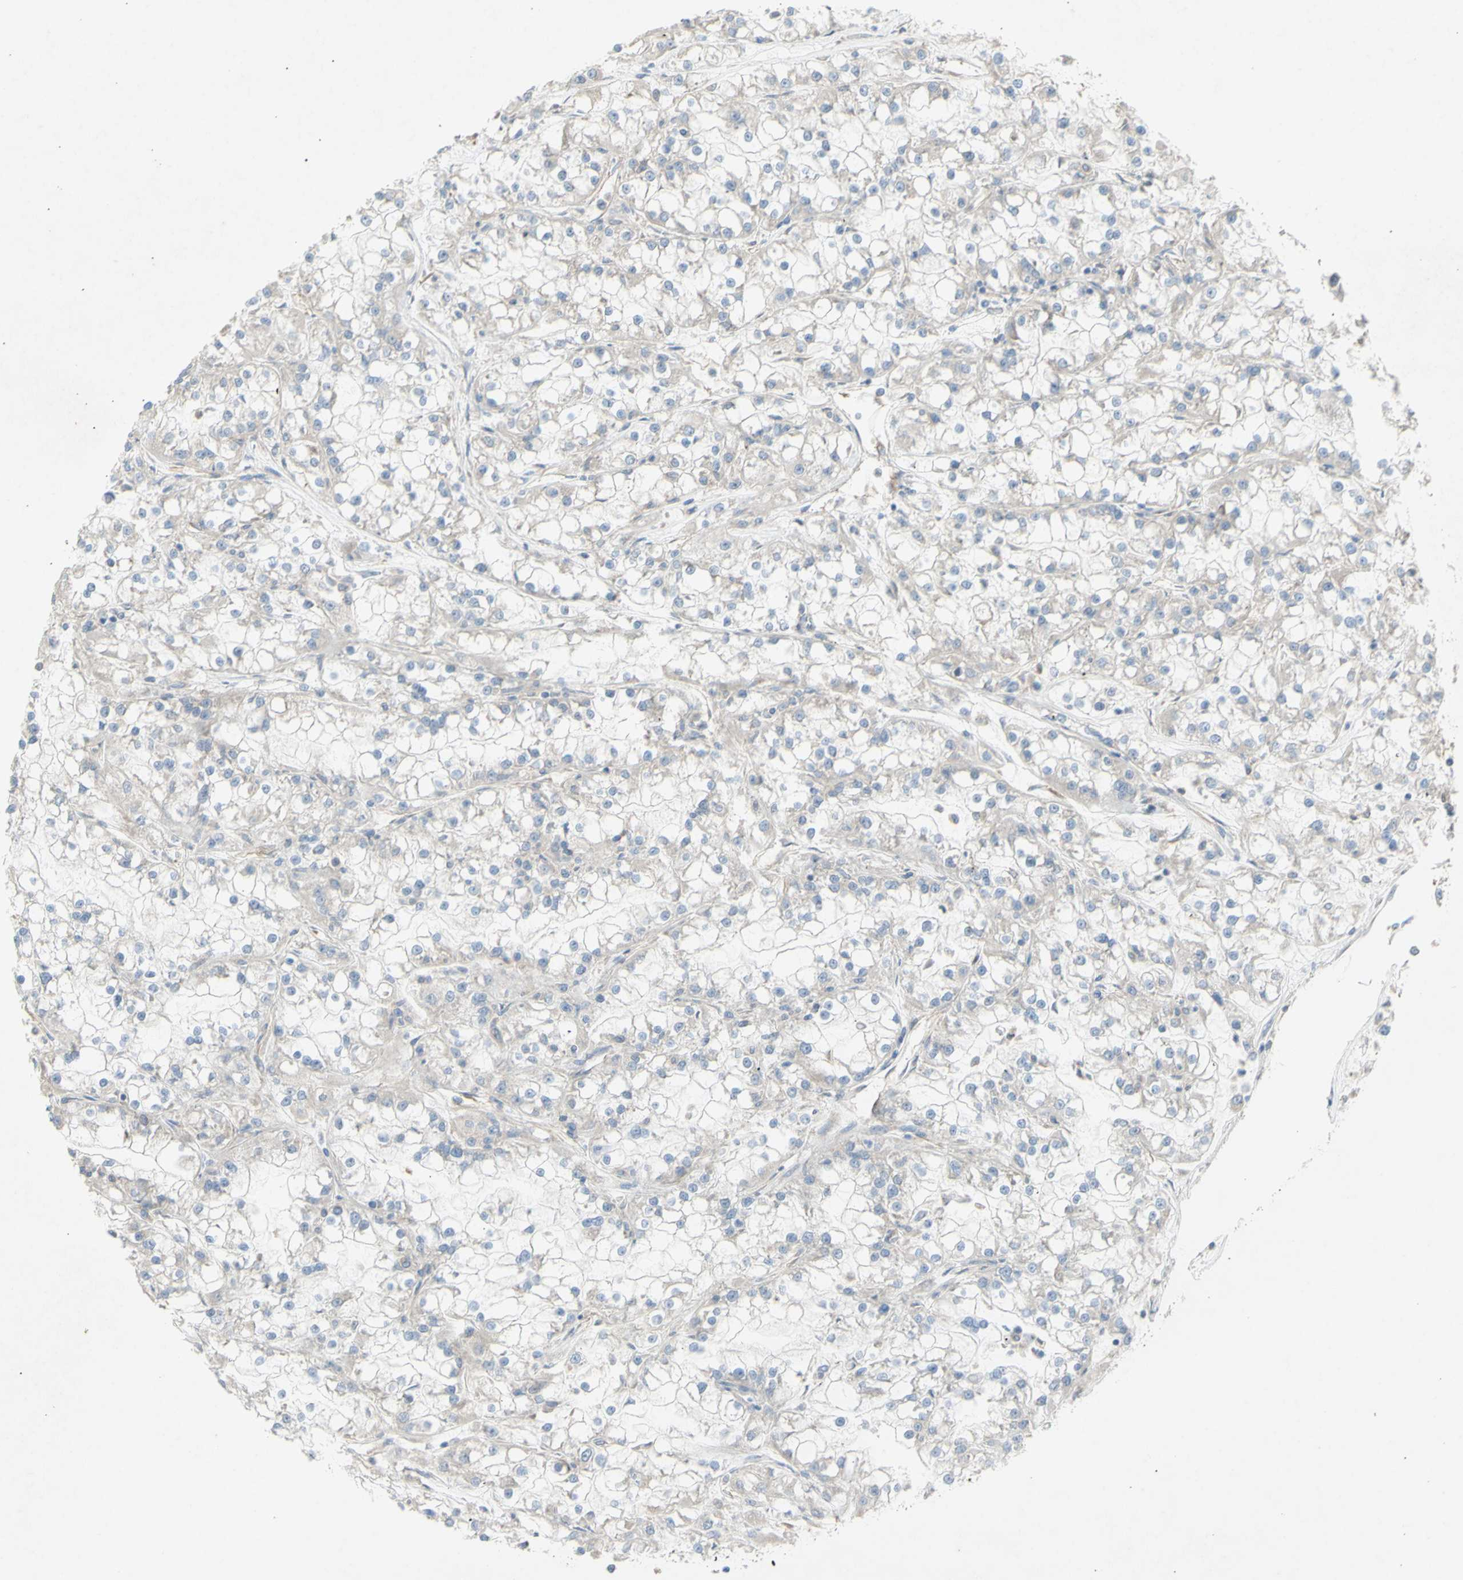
{"staining": {"intensity": "negative", "quantity": "none", "location": "none"}, "tissue": "renal cancer", "cell_type": "Tumor cells", "image_type": "cancer", "snomed": [{"axis": "morphology", "description": "Adenocarcinoma, NOS"}, {"axis": "topography", "description": "Kidney"}], "caption": "The image demonstrates no significant positivity in tumor cells of renal cancer (adenocarcinoma). (DAB (3,3'-diaminobenzidine) immunohistochemistry visualized using brightfield microscopy, high magnification).", "gene": "KLC1", "patient": {"sex": "female", "age": 52}}